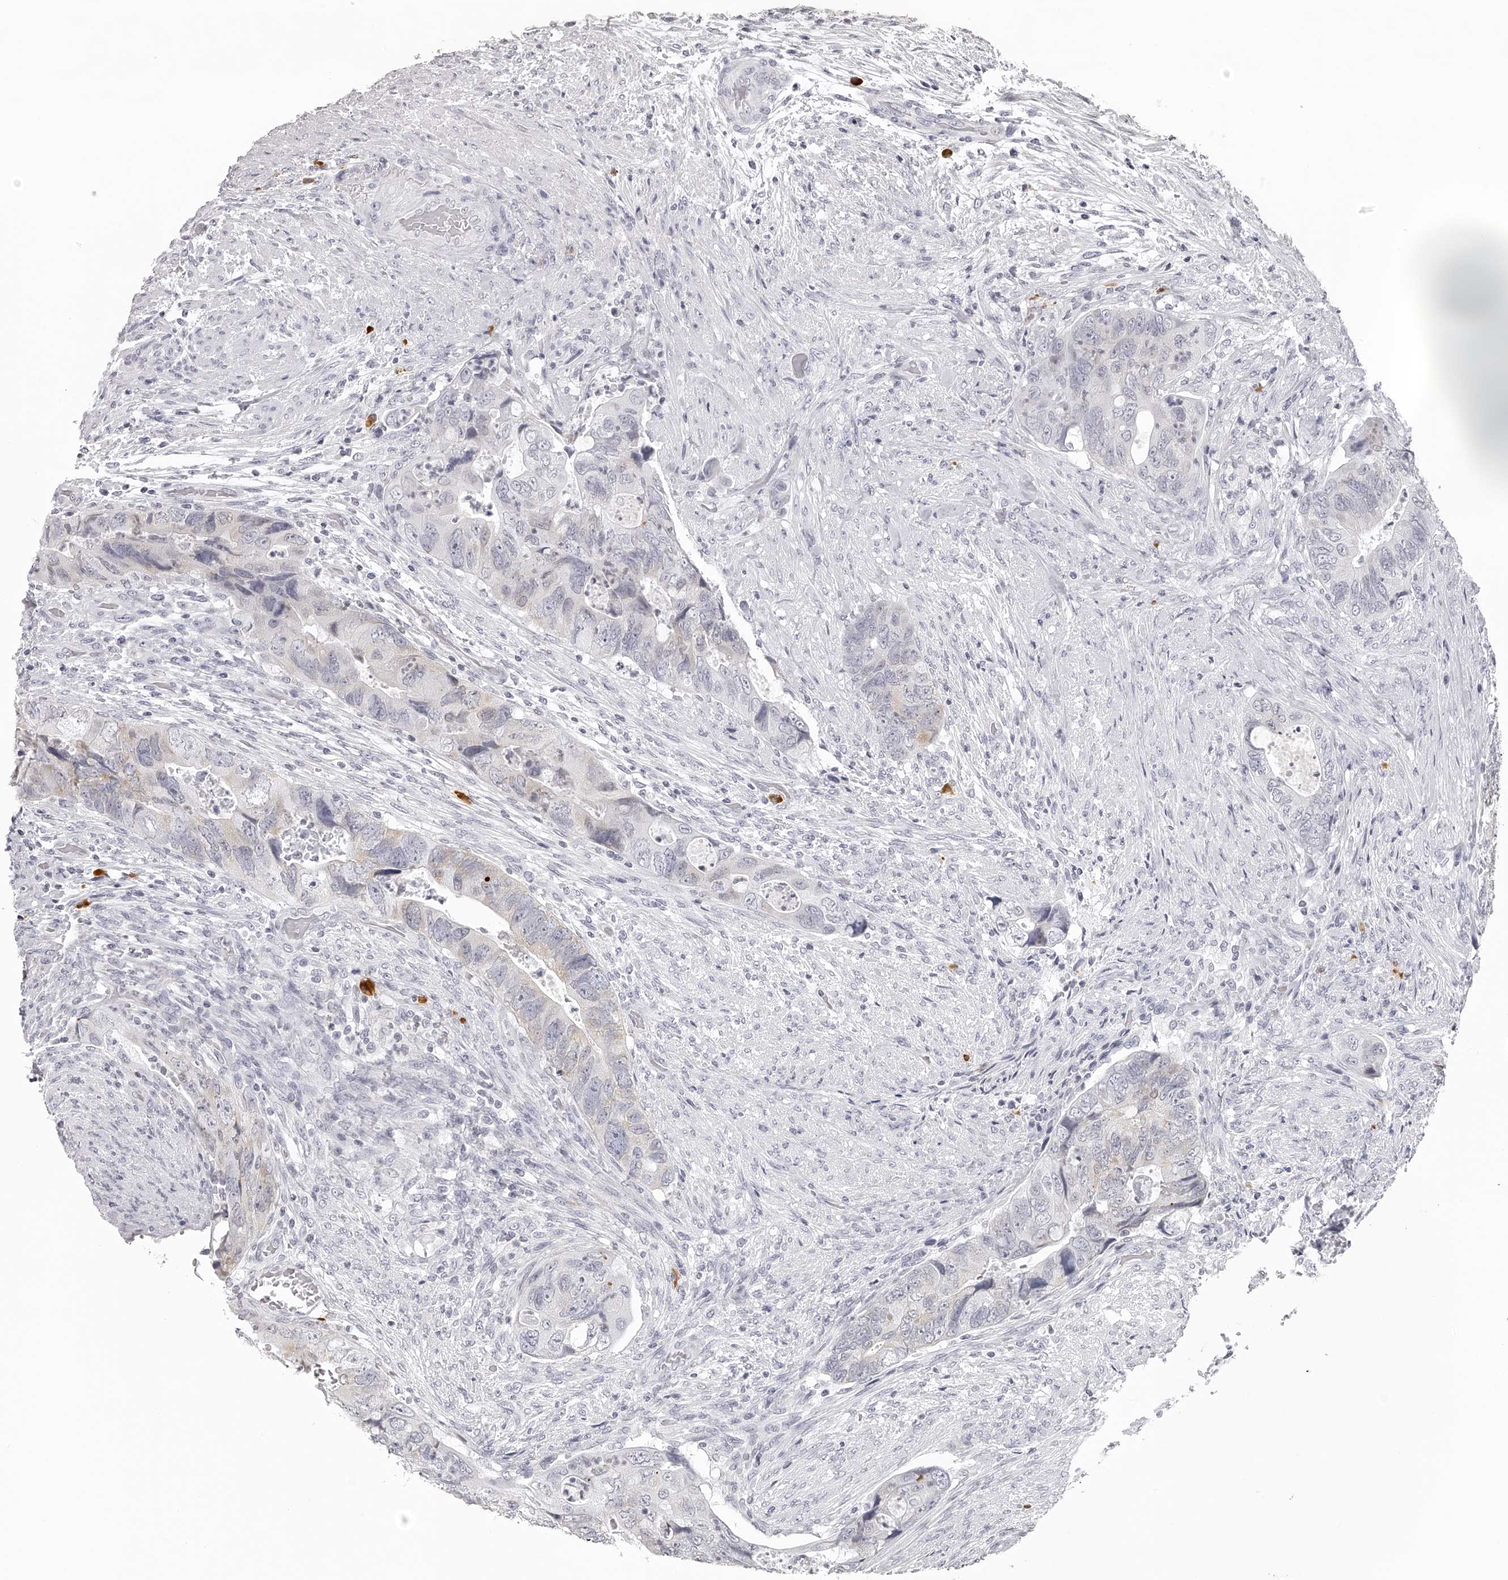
{"staining": {"intensity": "negative", "quantity": "none", "location": "none"}, "tissue": "colorectal cancer", "cell_type": "Tumor cells", "image_type": "cancer", "snomed": [{"axis": "morphology", "description": "Adenocarcinoma, NOS"}, {"axis": "topography", "description": "Rectum"}], "caption": "IHC micrograph of human colorectal cancer stained for a protein (brown), which reveals no expression in tumor cells.", "gene": "SEC11C", "patient": {"sex": "male", "age": 63}}